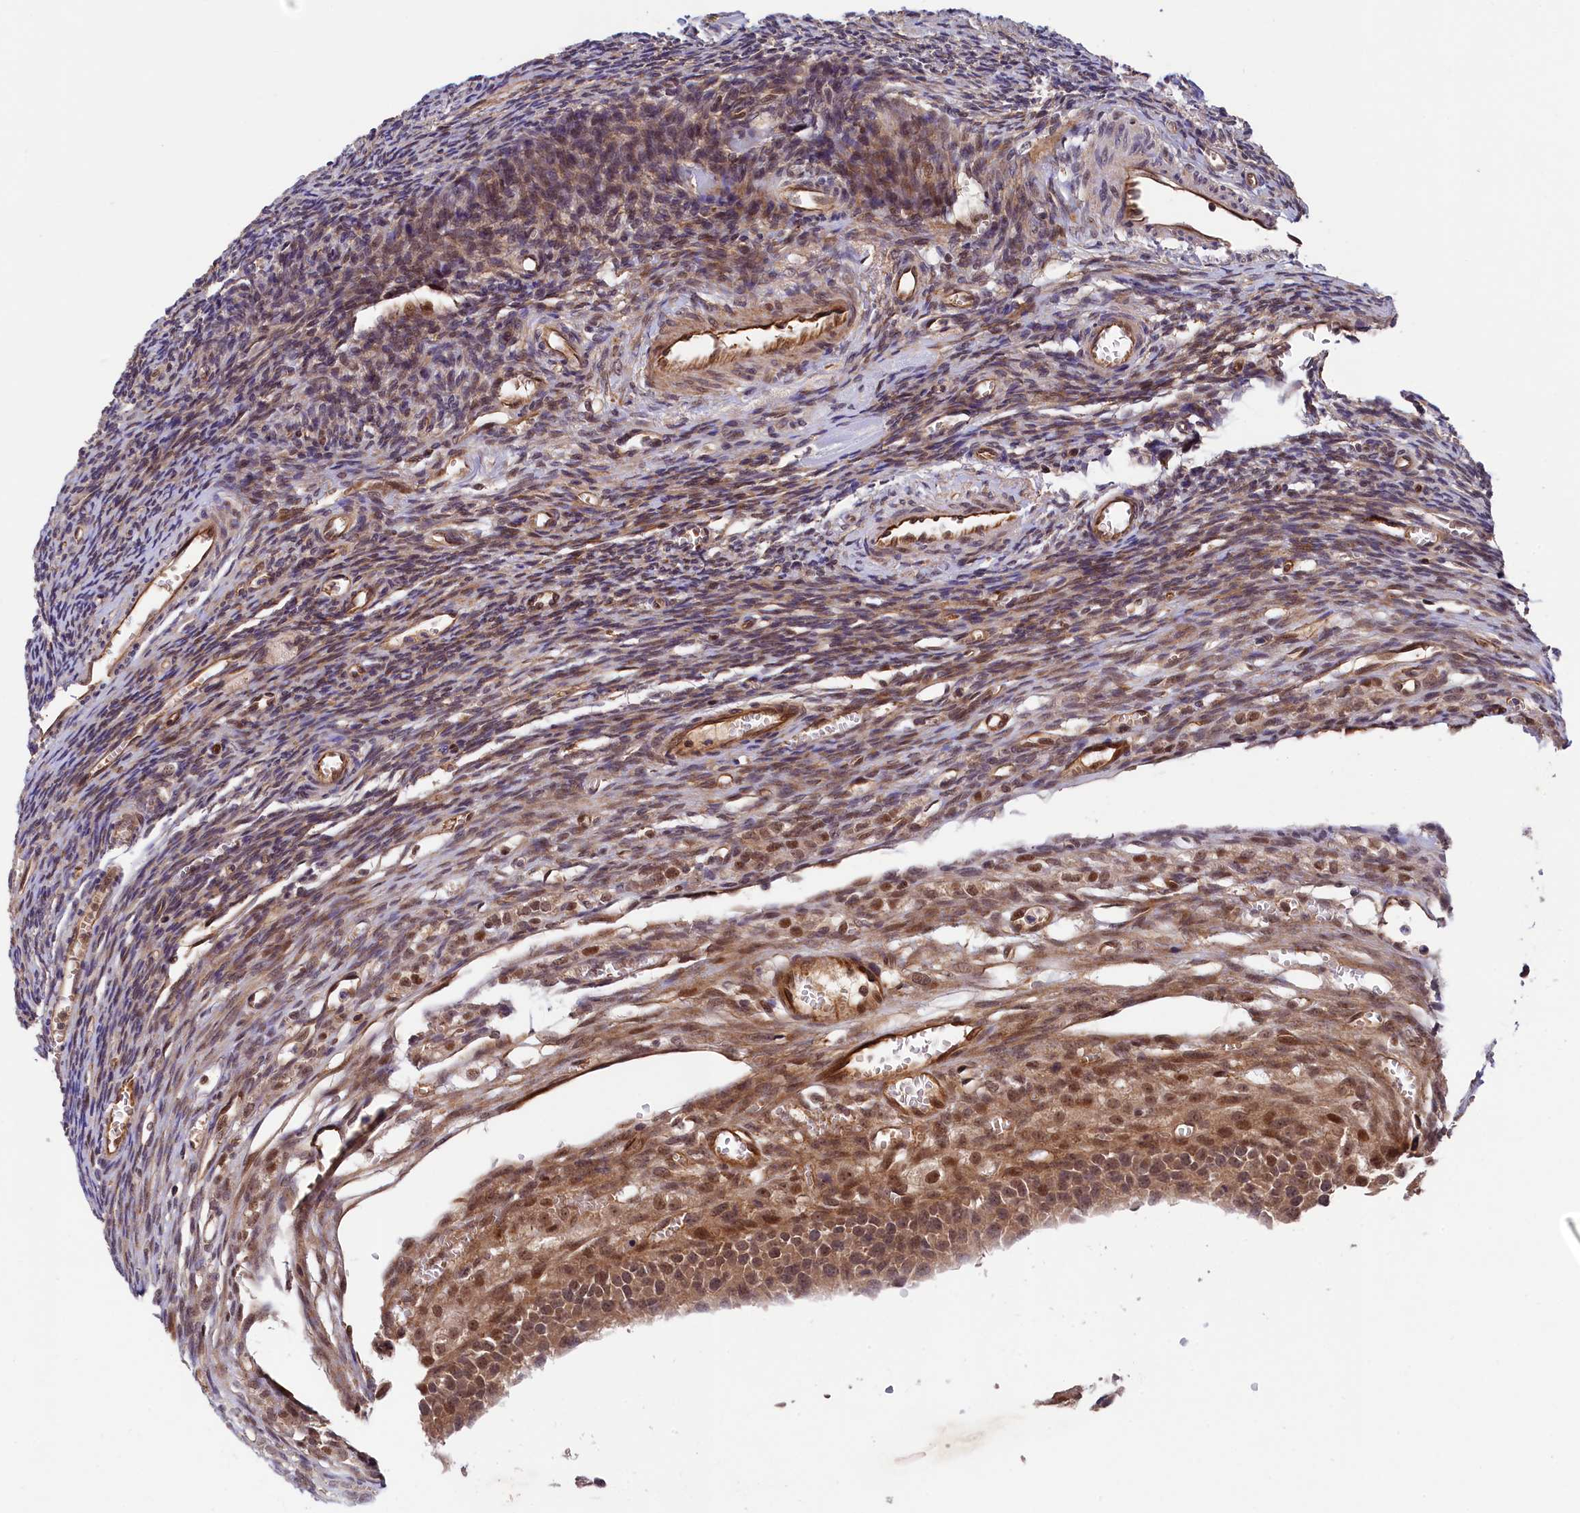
{"staining": {"intensity": "weak", "quantity": "25%-75%", "location": "cytoplasmic/membranous,nuclear"}, "tissue": "ovary", "cell_type": "Ovarian stroma cells", "image_type": "normal", "snomed": [{"axis": "morphology", "description": "Normal tissue, NOS"}, {"axis": "topography", "description": "Ovary"}], "caption": "The photomicrograph exhibits immunohistochemical staining of normal ovary. There is weak cytoplasmic/membranous,nuclear staining is present in approximately 25%-75% of ovarian stroma cells.", "gene": "ARL14EP", "patient": {"sex": "female", "age": 39}}